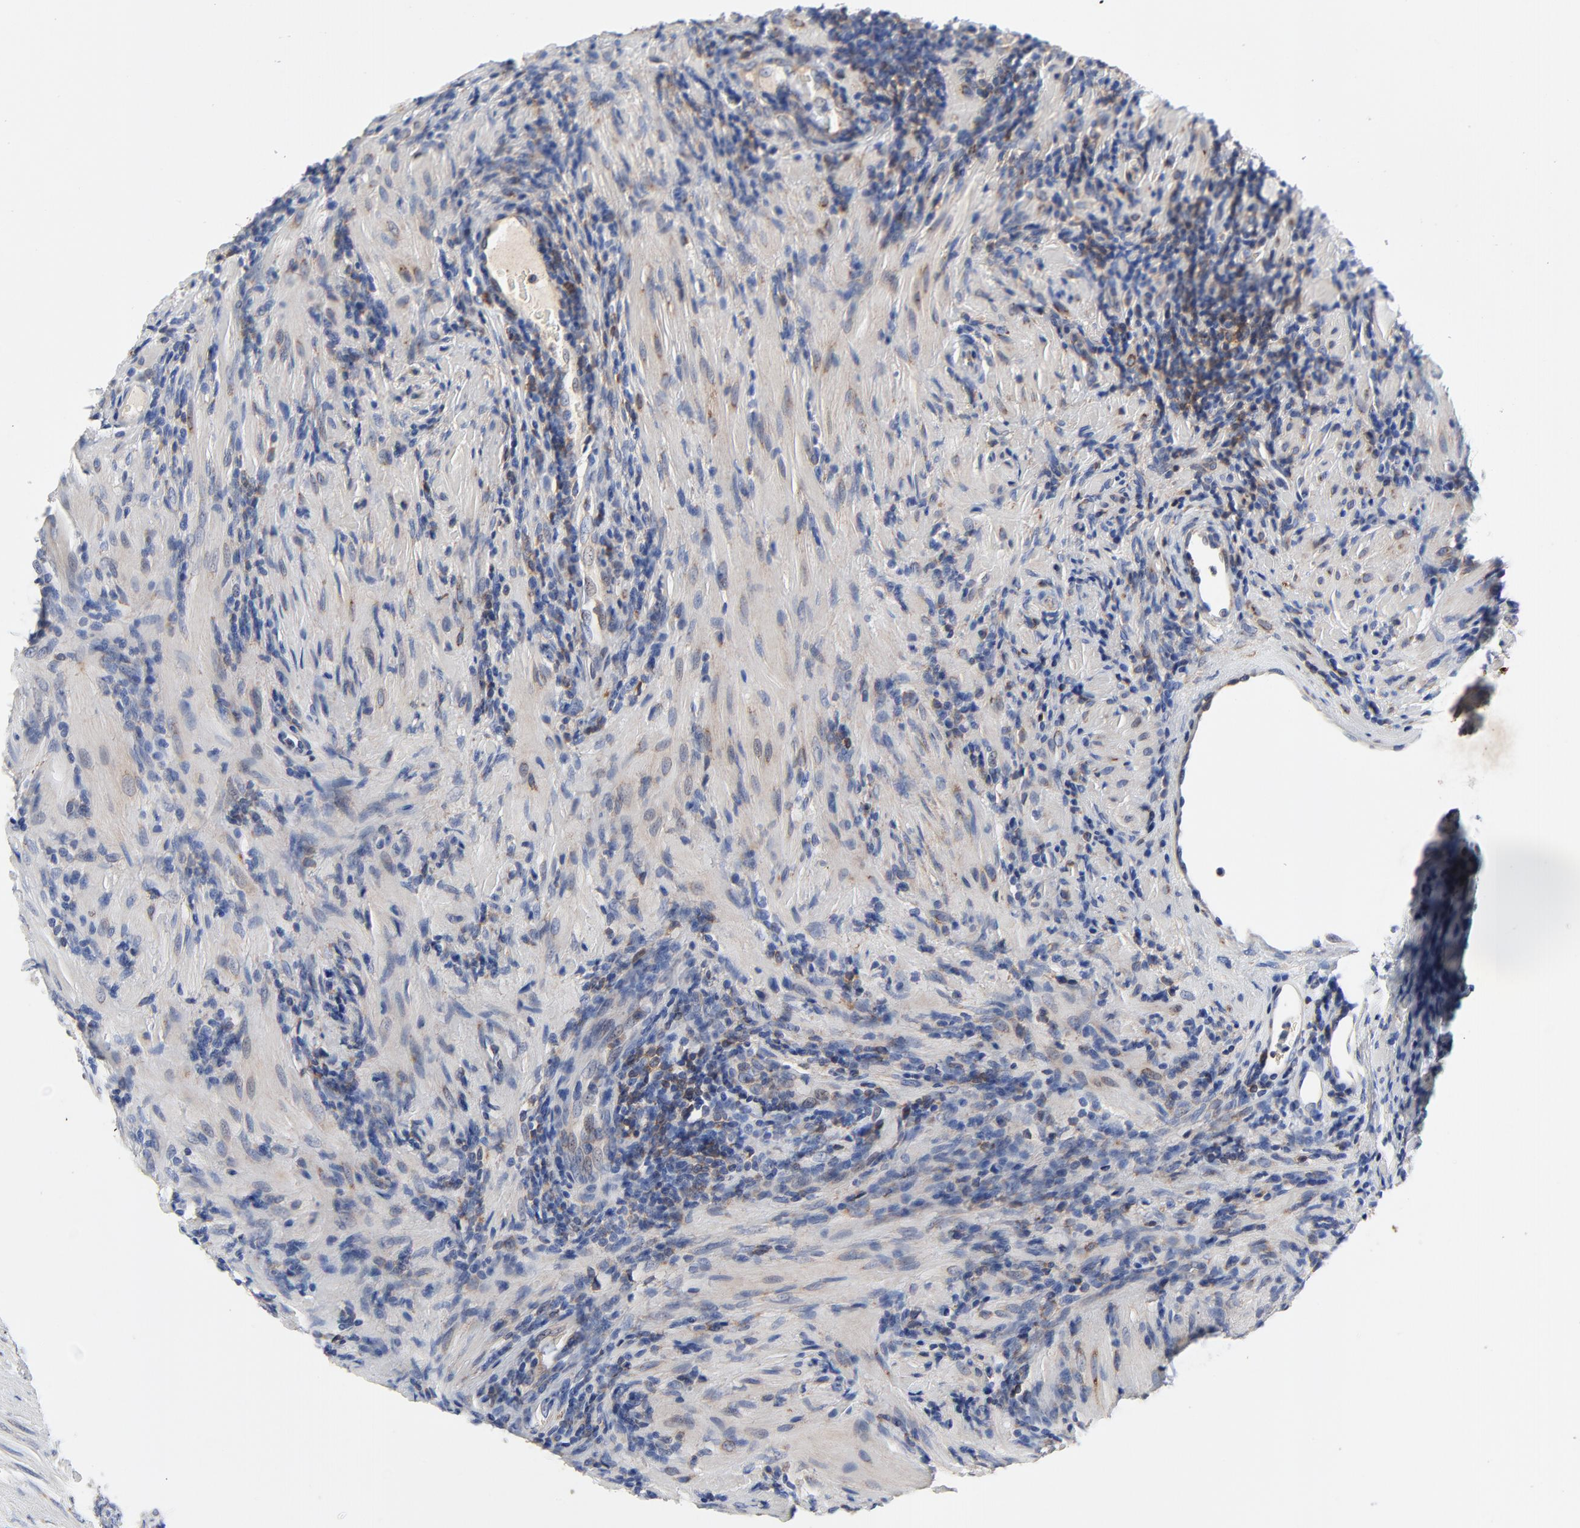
{"staining": {"intensity": "weak", "quantity": ">75%", "location": "cytoplasmic/membranous"}, "tissue": "prostate", "cell_type": "Glandular cells", "image_type": "normal", "snomed": [{"axis": "morphology", "description": "Normal tissue, NOS"}, {"axis": "topography", "description": "Prostate"}], "caption": "Glandular cells reveal low levels of weak cytoplasmic/membranous positivity in about >75% of cells in normal prostate.", "gene": "VAV2", "patient": {"sex": "male", "age": 76}}